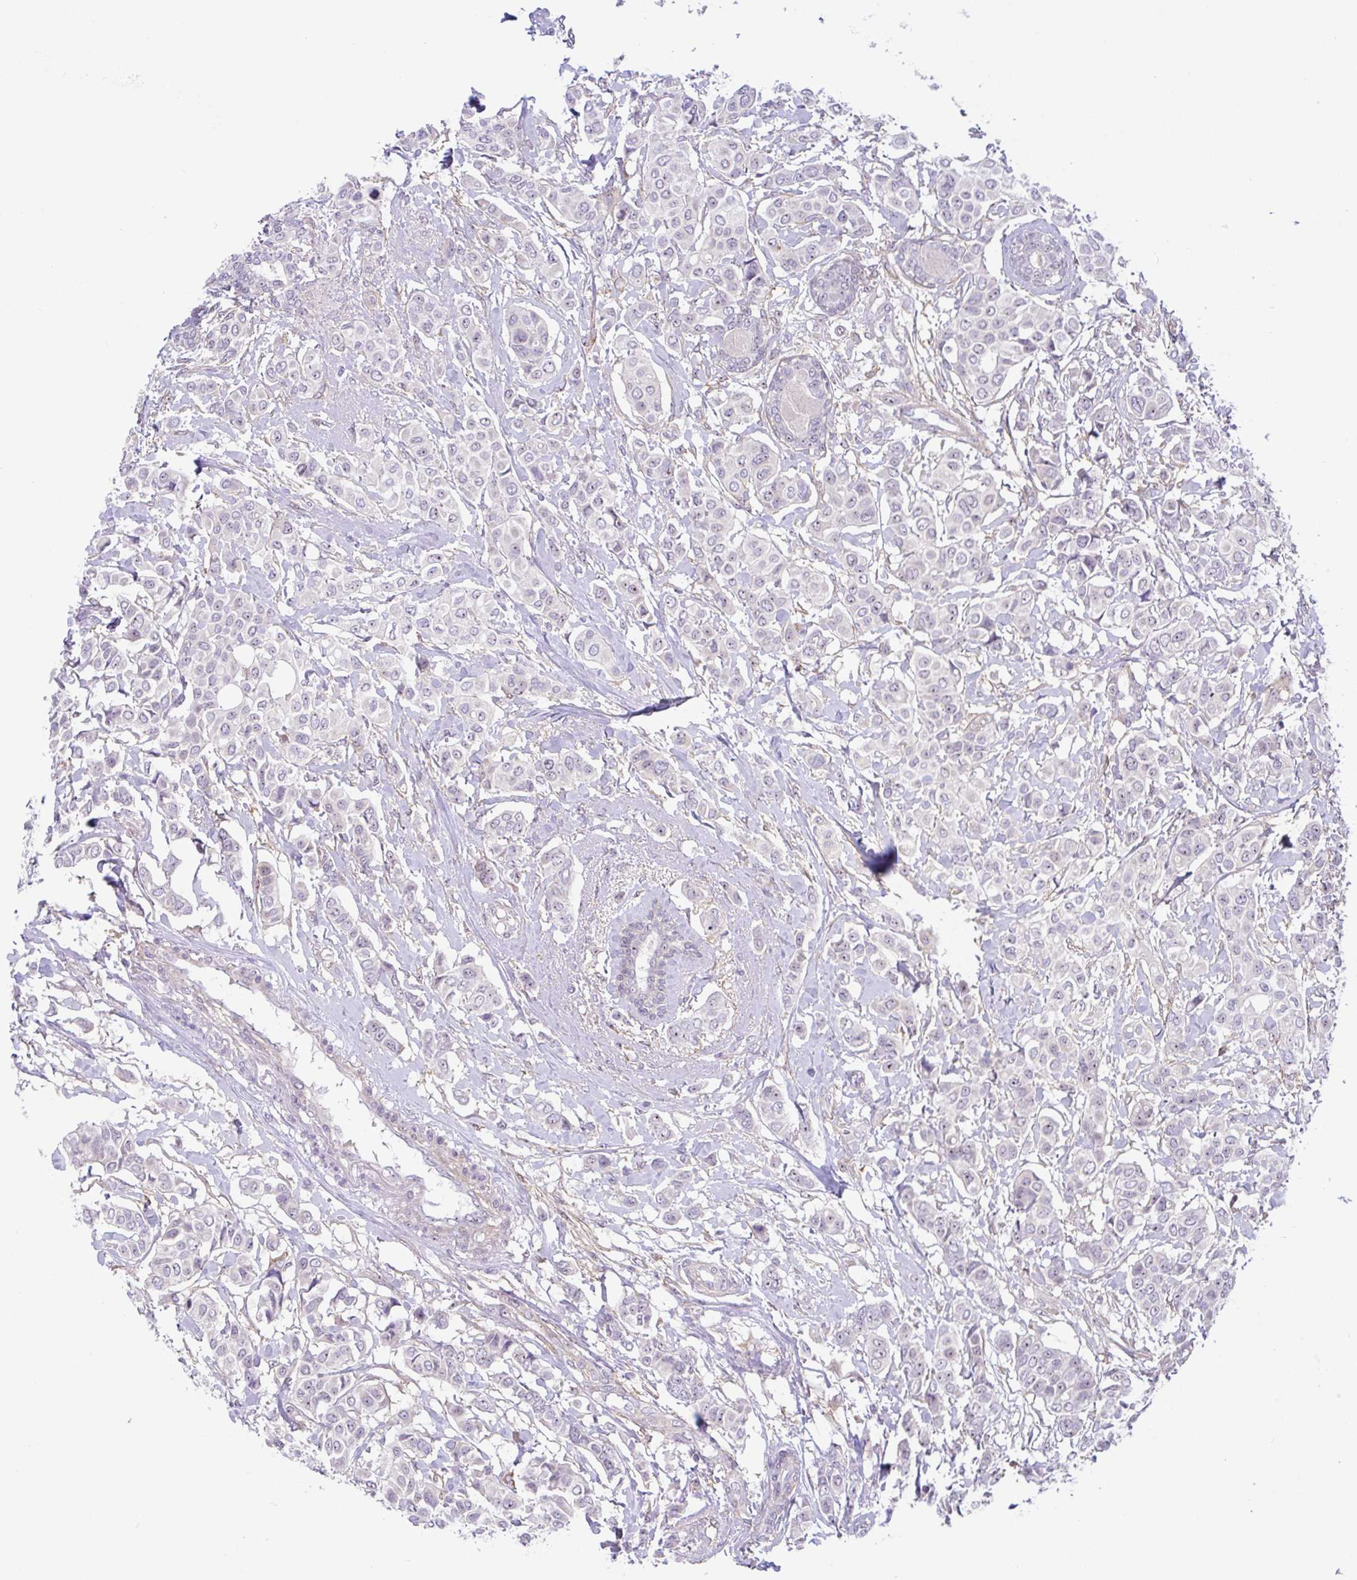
{"staining": {"intensity": "negative", "quantity": "none", "location": "none"}, "tissue": "breast cancer", "cell_type": "Tumor cells", "image_type": "cancer", "snomed": [{"axis": "morphology", "description": "Lobular carcinoma"}, {"axis": "topography", "description": "Breast"}], "caption": "Breast lobular carcinoma was stained to show a protein in brown. There is no significant staining in tumor cells.", "gene": "MXRA8", "patient": {"sex": "female", "age": 51}}